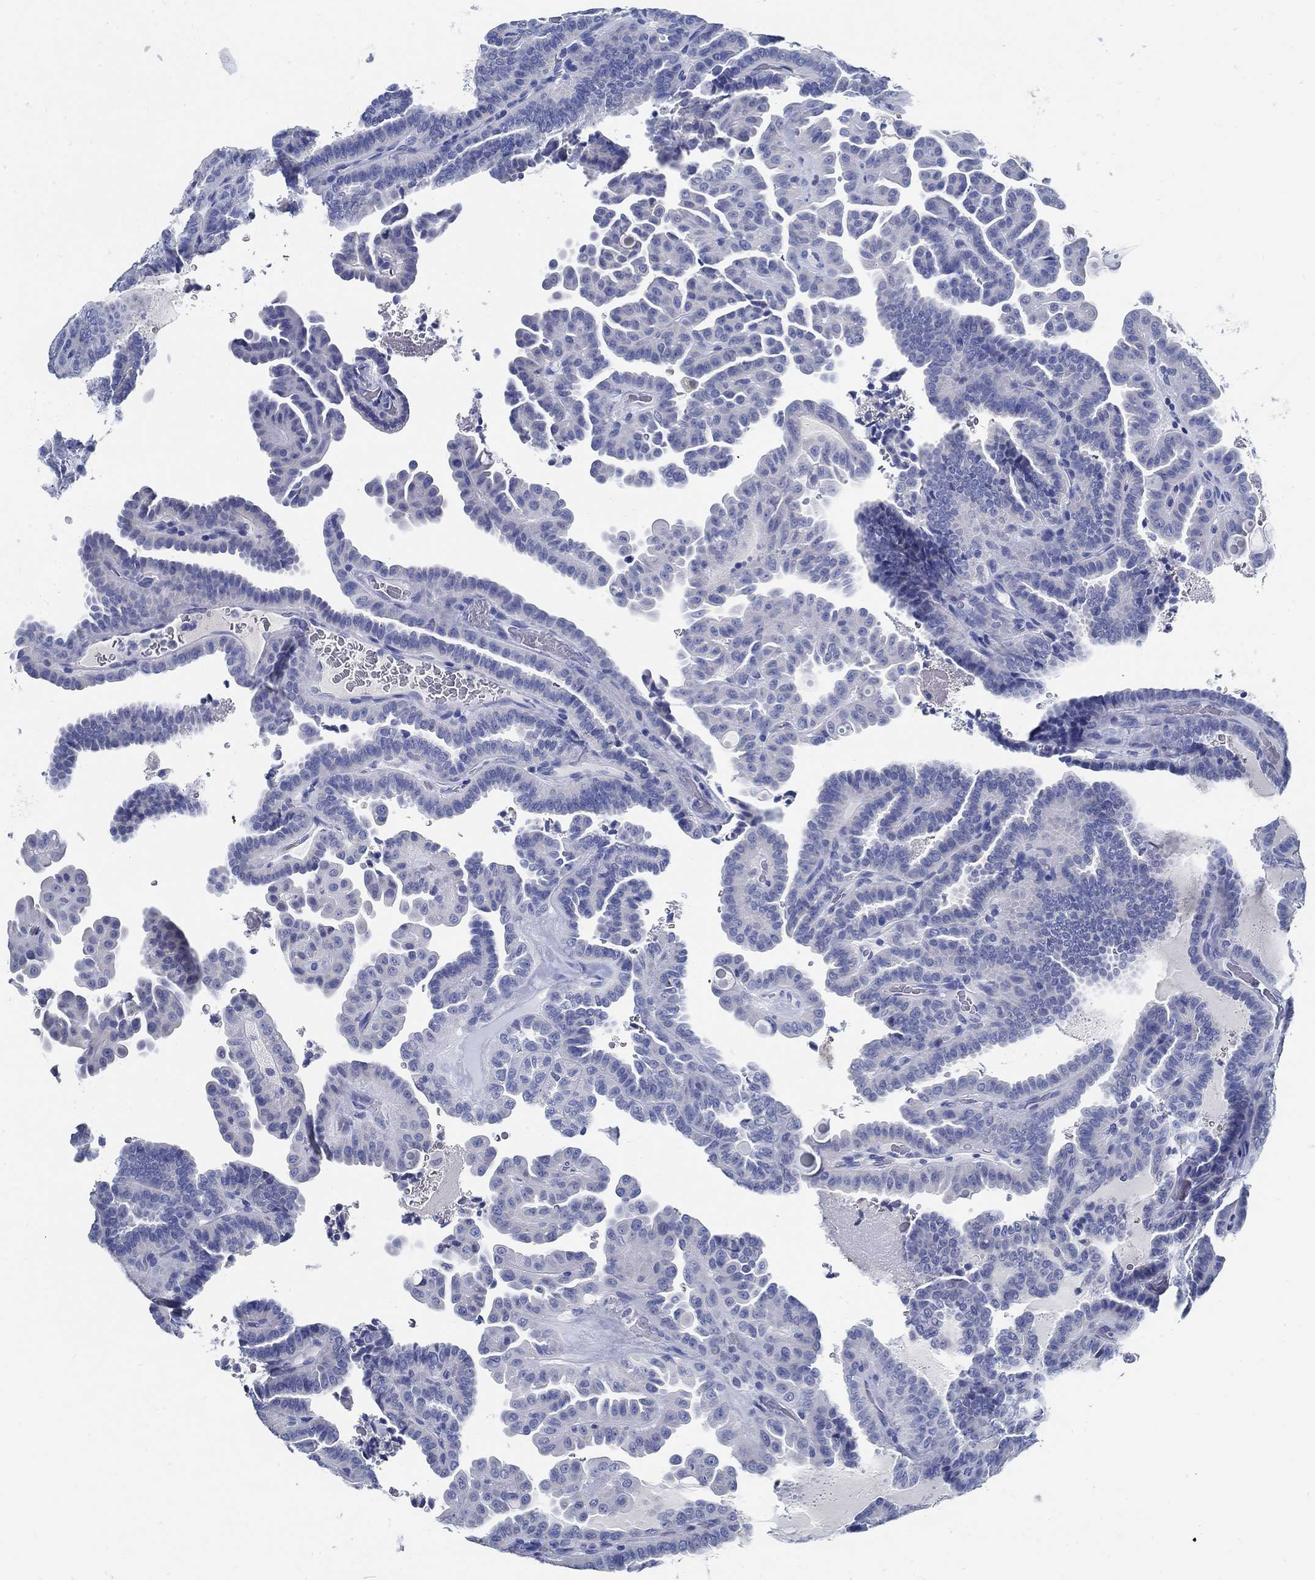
{"staining": {"intensity": "negative", "quantity": "none", "location": "none"}, "tissue": "thyroid cancer", "cell_type": "Tumor cells", "image_type": "cancer", "snomed": [{"axis": "morphology", "description": "Papillary adenocarcinoma, NOS"}, {"axis": "topography", "description": "Thyroid gland"}], "caption": "Protein analysis of thyroid cancer reveals no significant positivity in tumor cells.", "gene": "SLC45A1", "patient": {"sex": "female", "age": 39}}